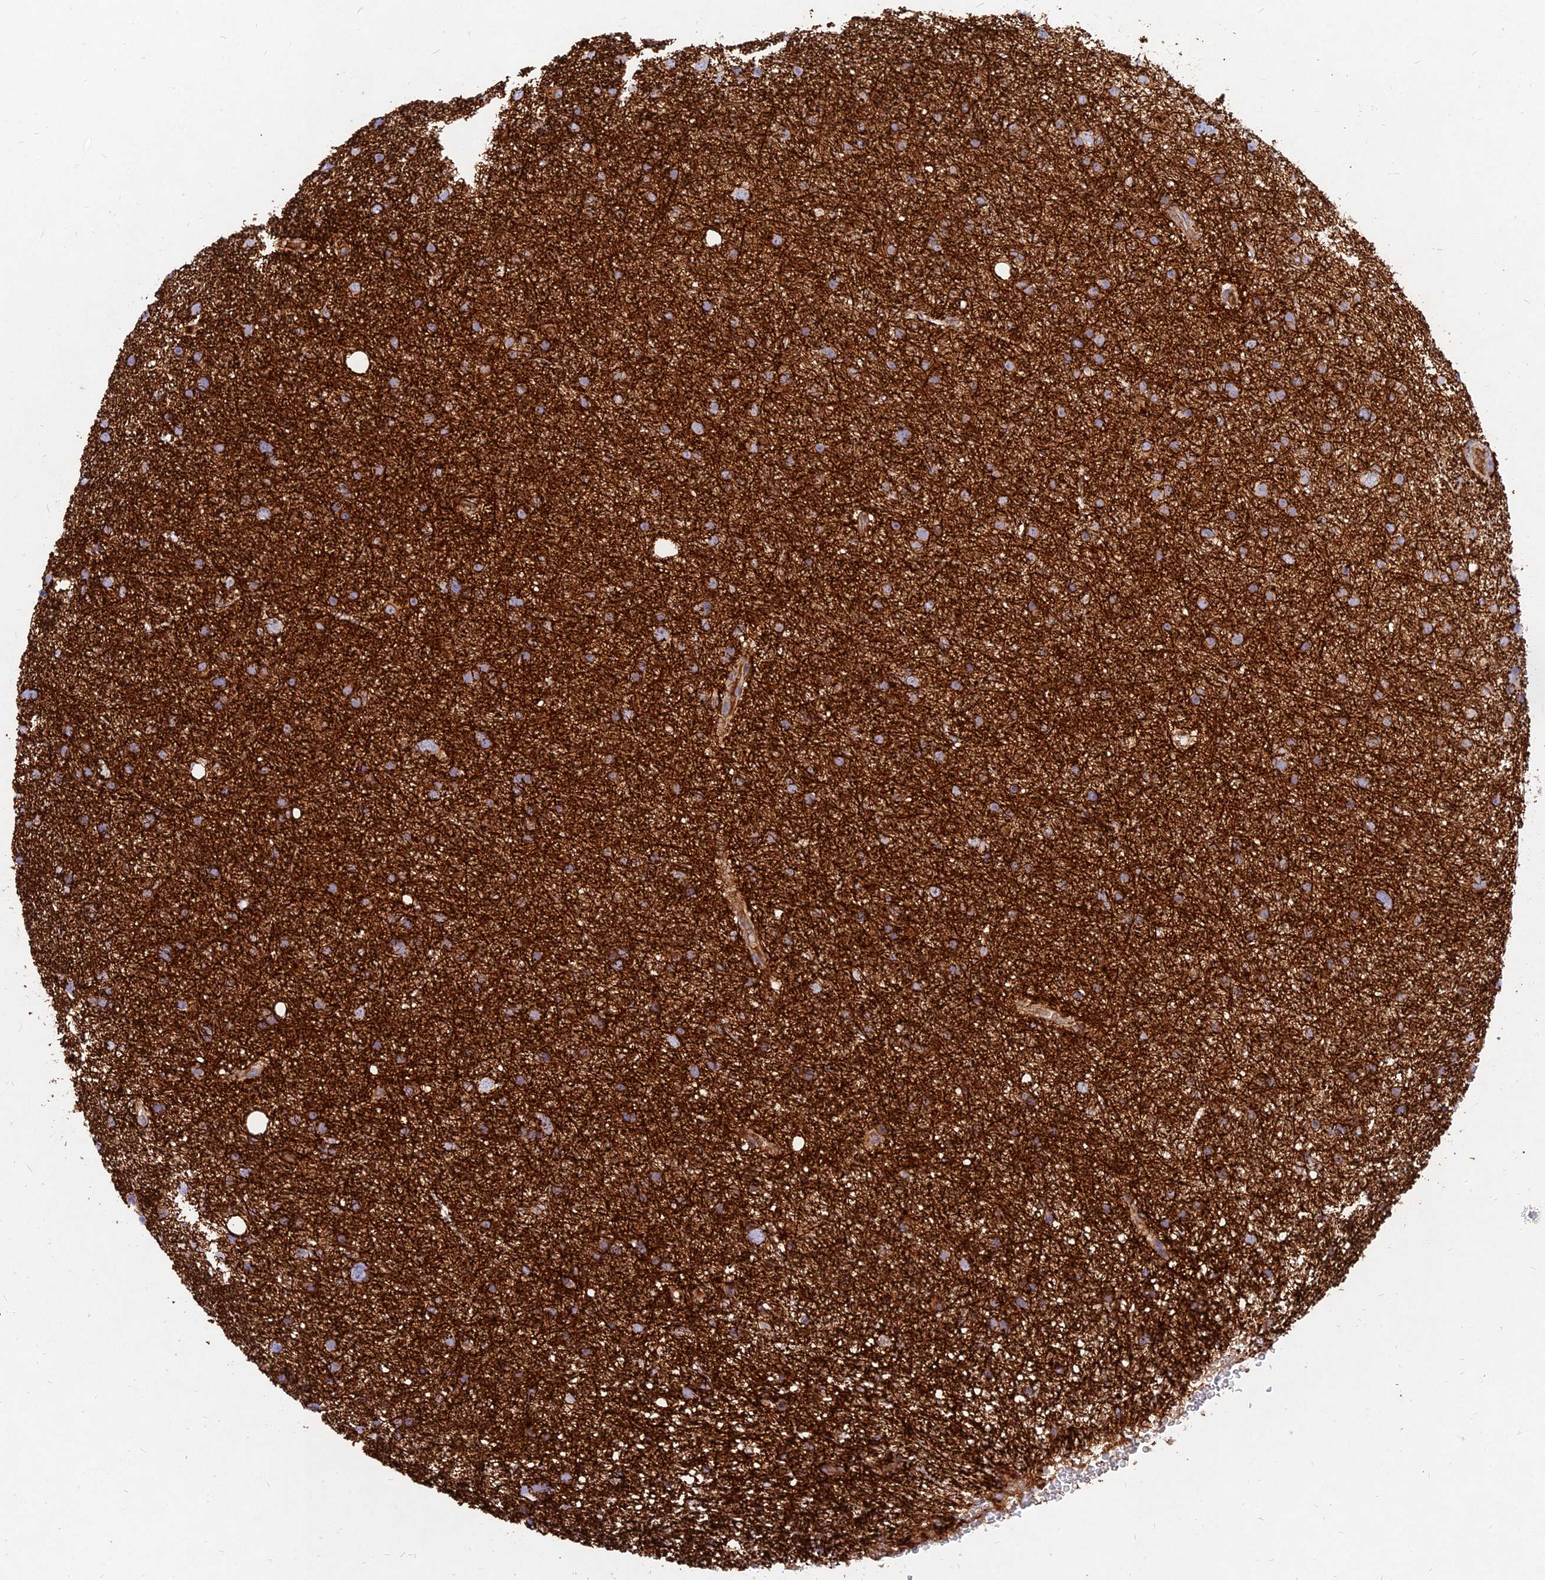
{"staining": {"intensity": "strong", "quantity": "25%-75%", "location": "cytoplasmic/membranous"}, "tissue": "glioma", "cell_type": "Tumor cells", "image_type": "cancer", "snomed": [{"axis": "morphology", "description": "Glioma, malignant, Low grade"}, {"axis": "topography", "description": "Cerebral cortex"}], "caption": "Approximately 25%-75% of tumor cells in human glioma display strong cytoplasmic/membranous protein staining as visualized by brown immunohistochemical staining.", "gene": "MROH1", "patient": {"sex": "female", "age": 39}}